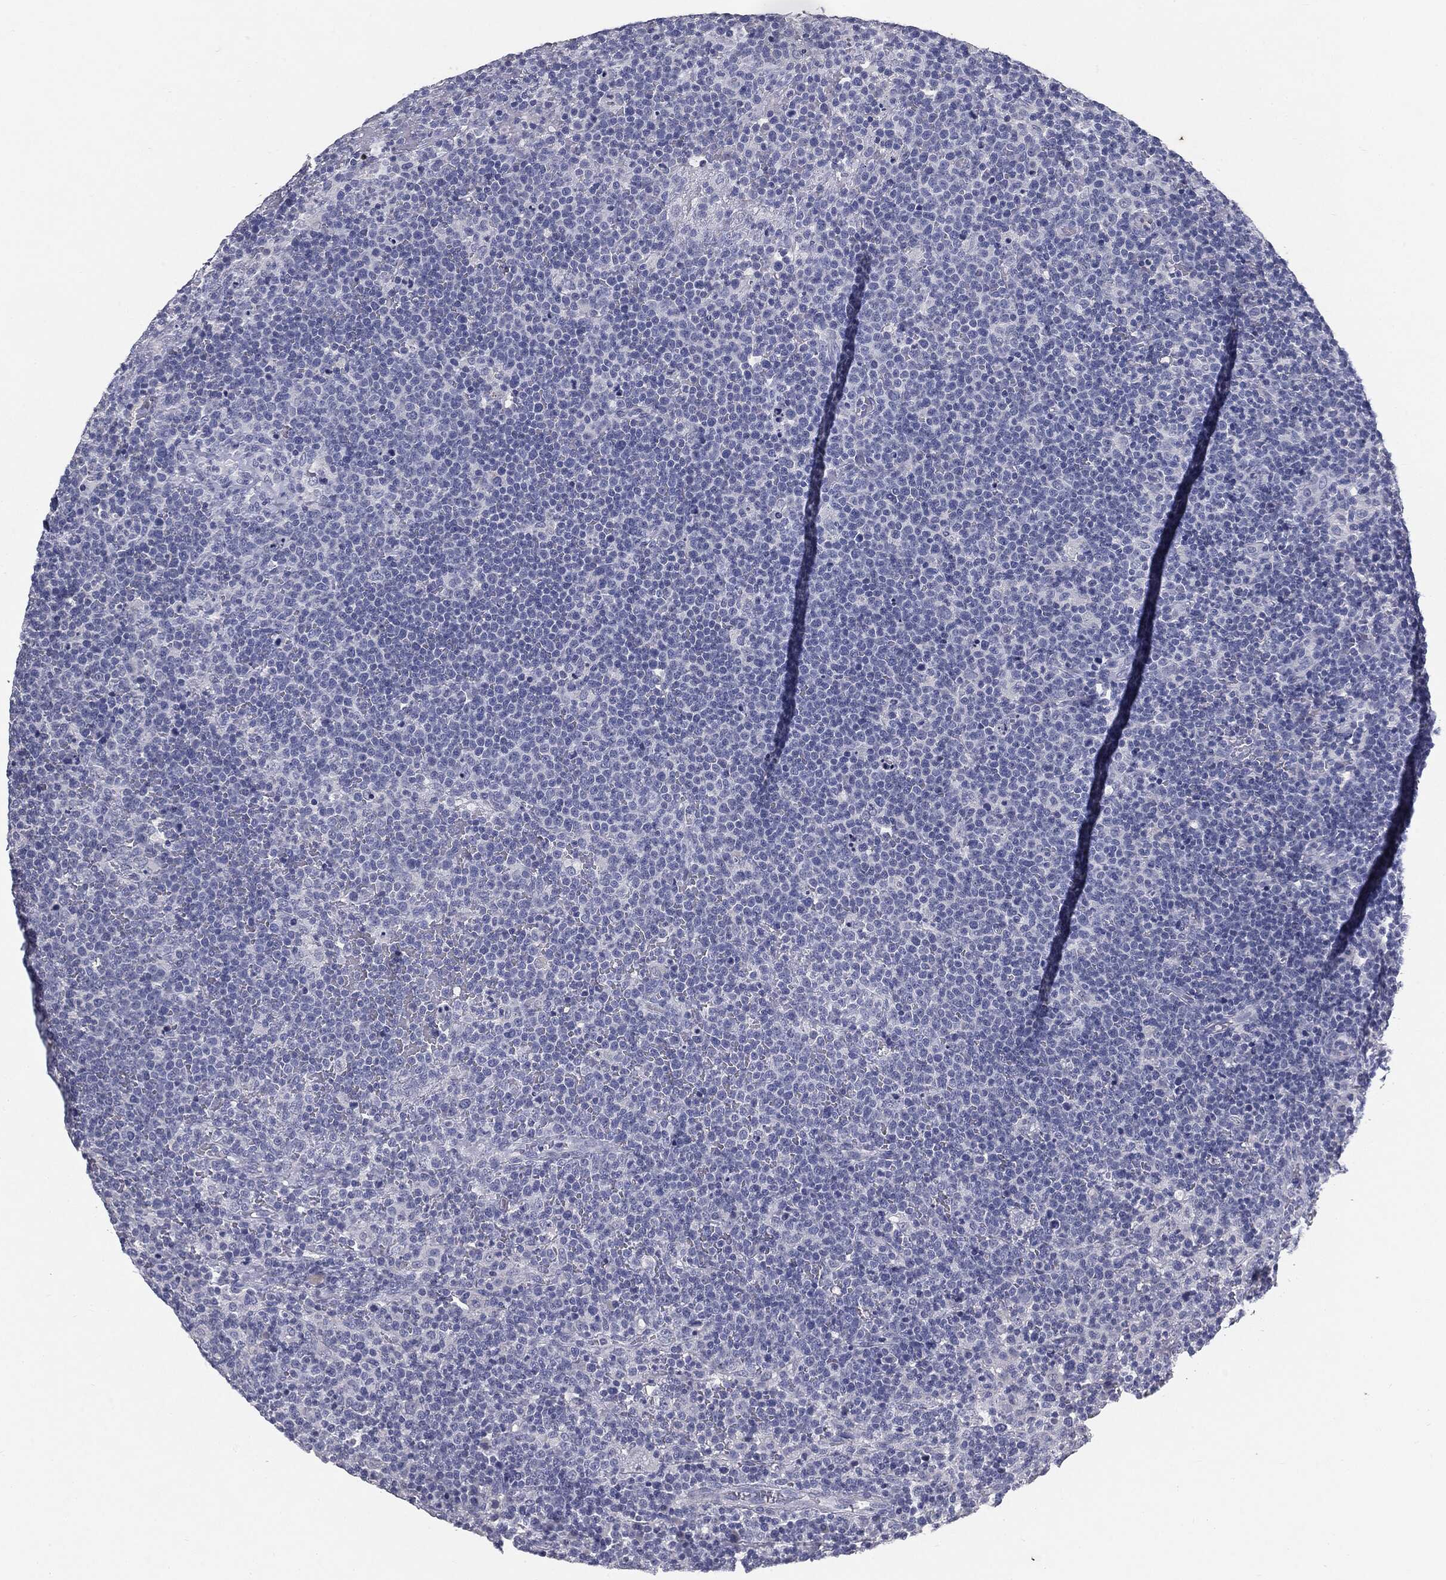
{"staining": {"intensity": "negative", "quantity": "none", "location": "none"}, "tissue": "lymphoma", "cell_type": "Tumor cells", "image_type": "cancer", "snomed": [{"axis": "morphology", "description": "Malignant lymphoma, non-Hodgkin's type, High grade"}, {"axis": "topography", "description": "Lymph node"}], "caption": "High magnification brightfield microscopy of malignant lymphoma, non-Hodgkin's type (high-grade) stained with DAB (3,3'-diaminobenzidine) (brown) and counterstained with hematoxylin (blue): tumor cells show no significant staining.", "gene": "MUC1", "patient": {"sex": "male", "age": 61}}